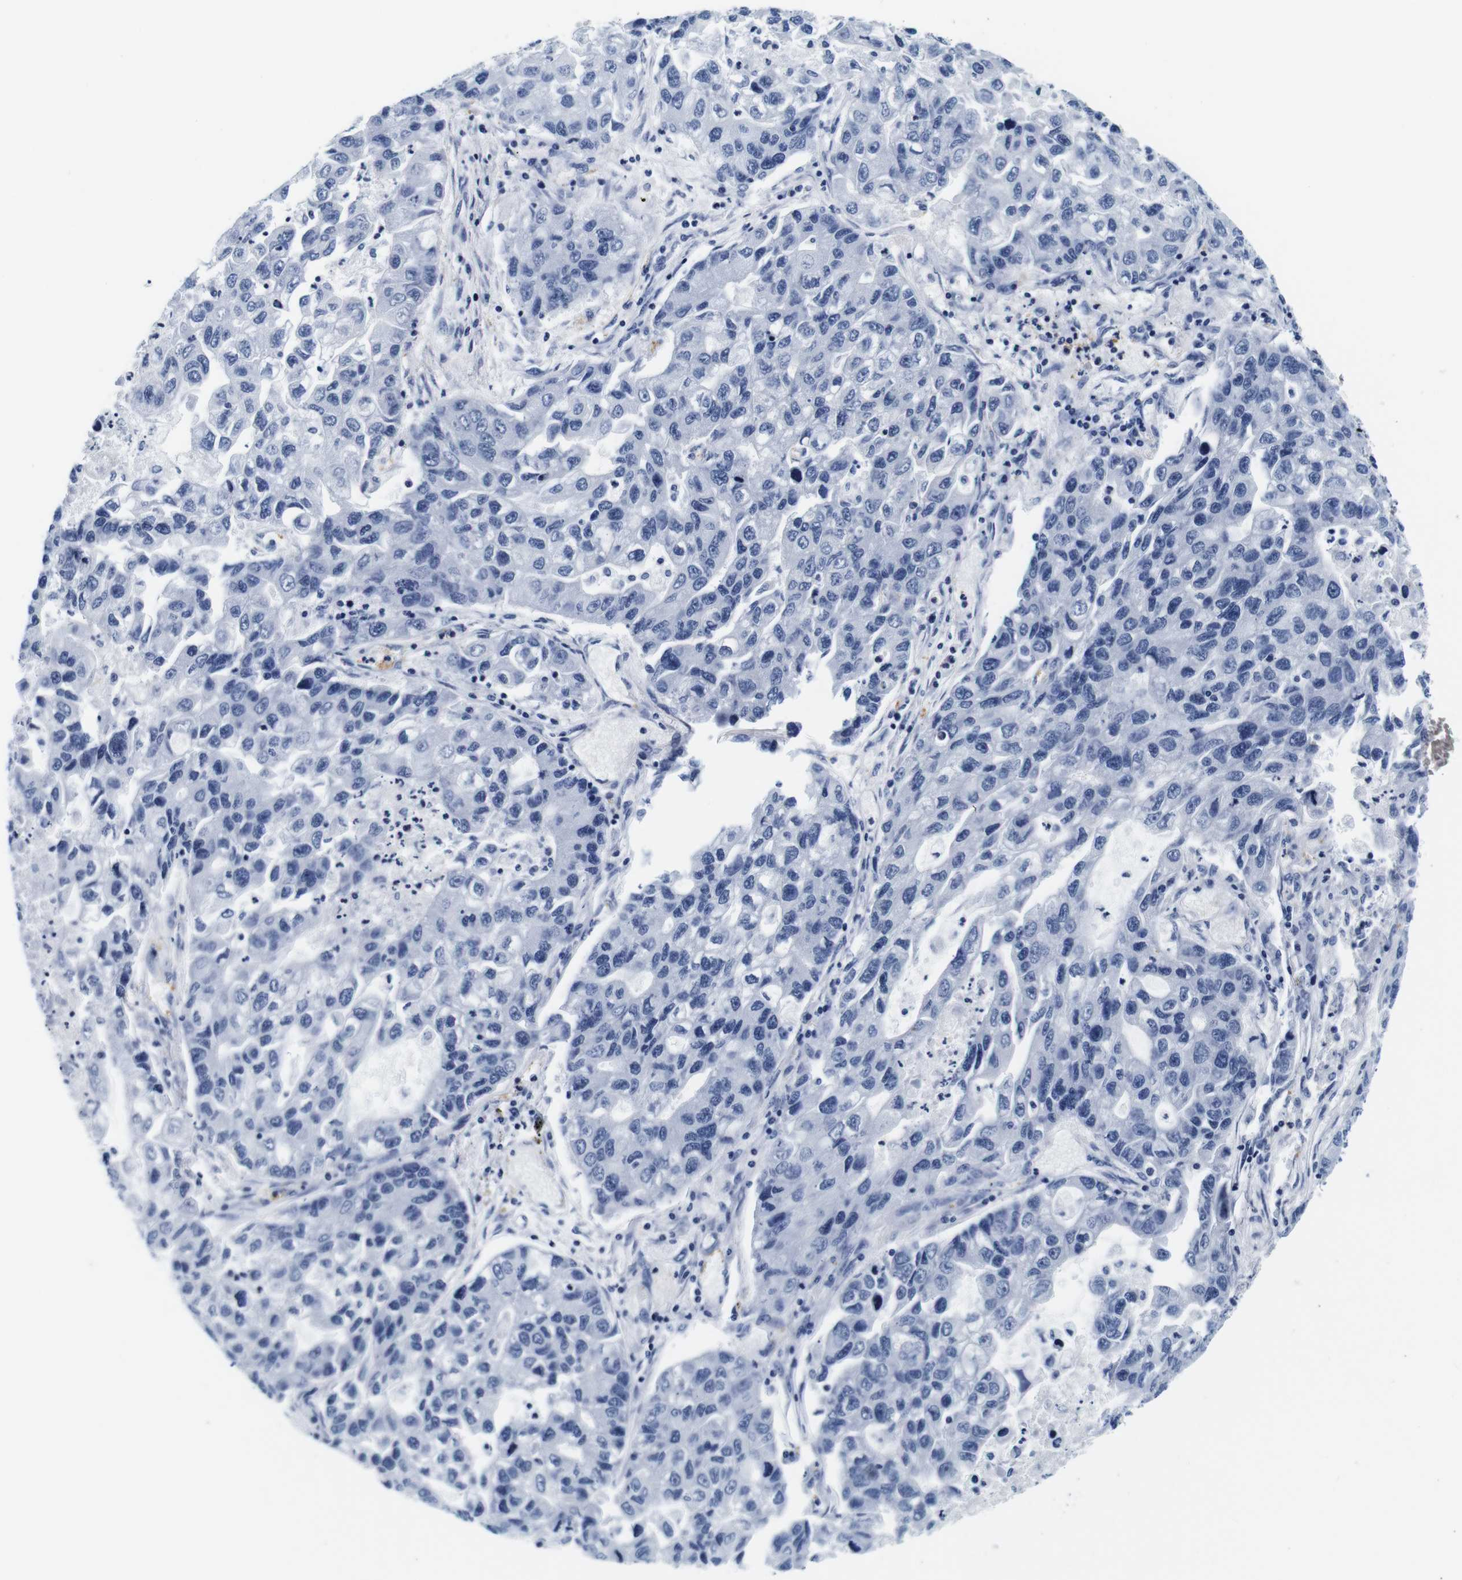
{"staining": {"intensity": "negative", "quantity": "none", "location": "none"}, "tissue": "lung cancer", "cell_type": "Tumor cells", "image_type": "cancer", "snomed": [{"axis": "morphology", "description": "Adenocarcinoma, NOS"}, {"axis": "topography", "description": "Lung"}], "caption": "Immunohistochemistry histopathology image of neoplastic tissue: human adenocarcinoma (lung) stained with DAB (3,3'-diaminobenzidine) exhibits no significant protein expression in tumor cells. (DAB immunohistochemistry (IHC) visualized using brightfield microscopy, high magnification).", "gene": "GP1BA", "patient": {"sex": "female", "age": 51}}